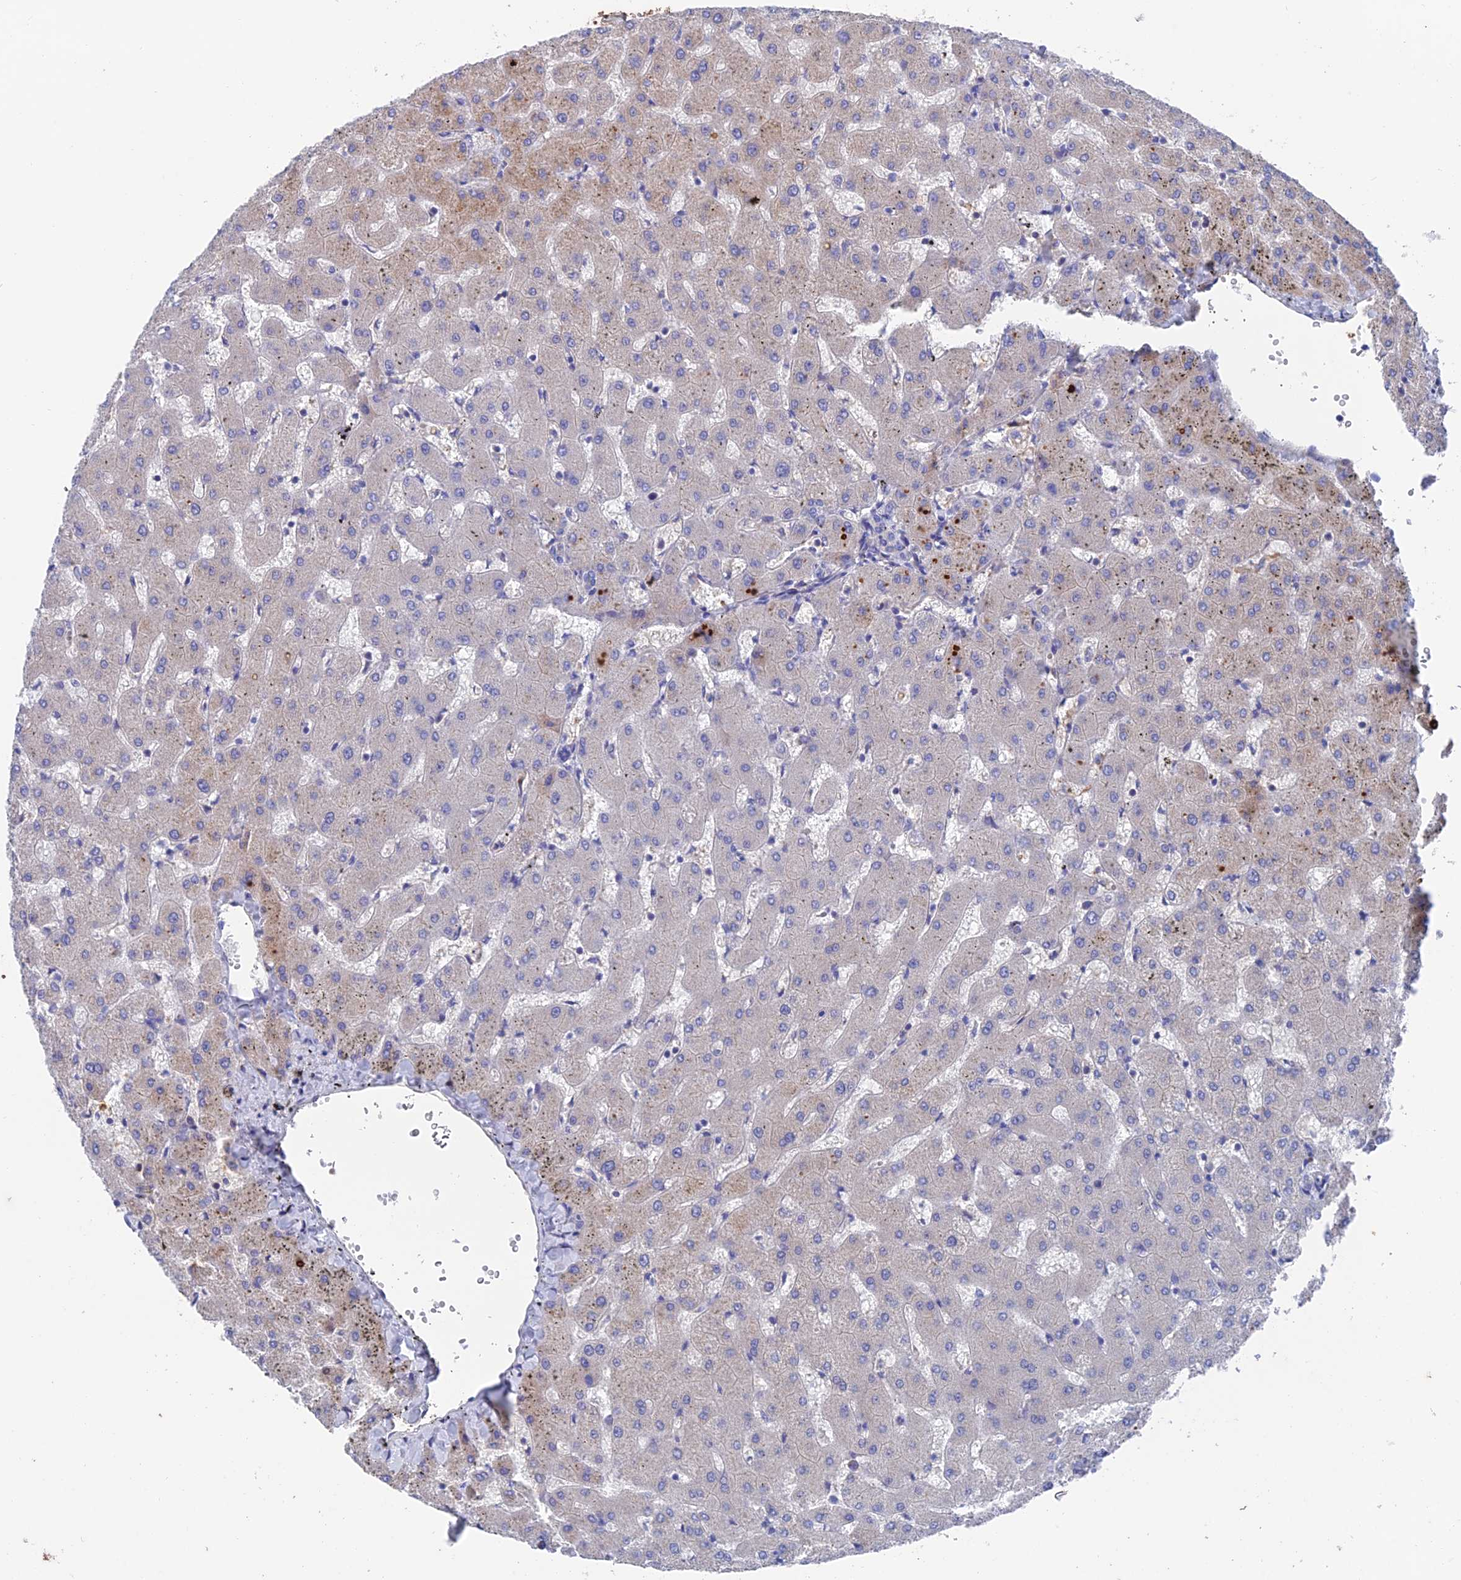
{"staining": {"intensity": "weak", "quantity": "<25%", "location": "cytoplasmic/membranous,nuclear"}, "tissue": "liver", "cell_type": "Cholangiocytes", "image_type": "normal", "snomed": [{"axis": "morphology", "description": "Normal tissue, NOS"}, {"axis": "topography", "description": "Liver"}], "caption": "The histopathology image exhibits no staining of cholangiocytes in normal liver. The staining was performed using DAB (3,3'-diaminobenzidine) to visualize the protein expression in brown, while the nuclei were stained in blue with hematoxylin (Magnification: 20x).", "gene": "HPF1", "patient": {"sex": "female", "age": 63}}